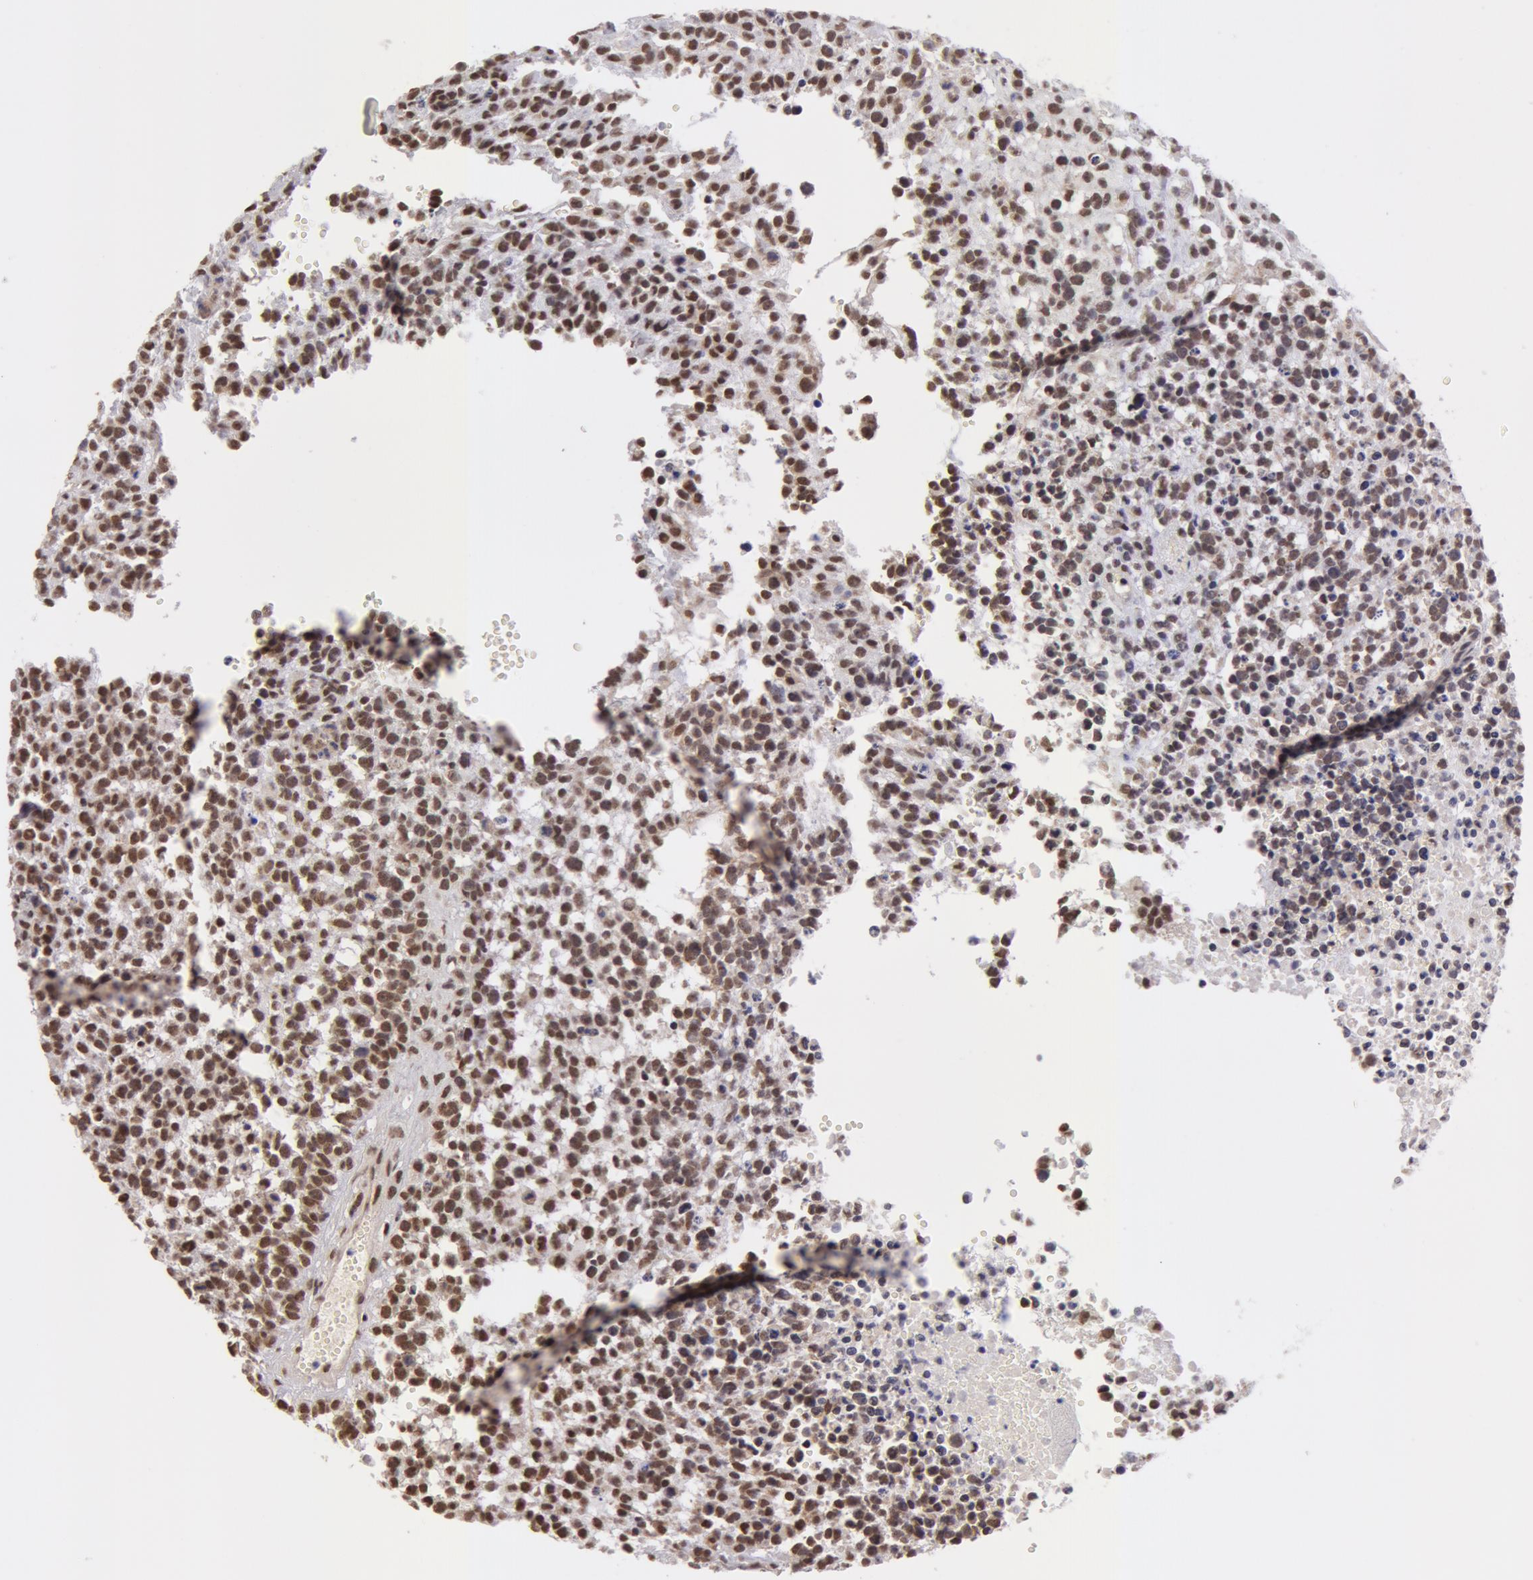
{"staining": {"intensity": "moderate", "quantity": ">75%", "location": "nuclear"}, "tissue": "glioma", "cell_type": "Tumor cells", "image_type": "cancer", "snomed": [{"axis": "morphology", "description": "Glioma, malignant, High grade"}, {"axis": "topography", "description": "Brain"}], "caption": "Immunohistochemical staining of human high-grade glioma (malignant) demonstrates medium levels of moderate nuclear staining in approximately >75% of tumor cells. The staining is performed using DAB brown chromogen to label protein expression. The nuclei are counter-stained blue using hematoxylin.", "gene": "VRTN", "patient": {"sex": "male", "age": 66}}